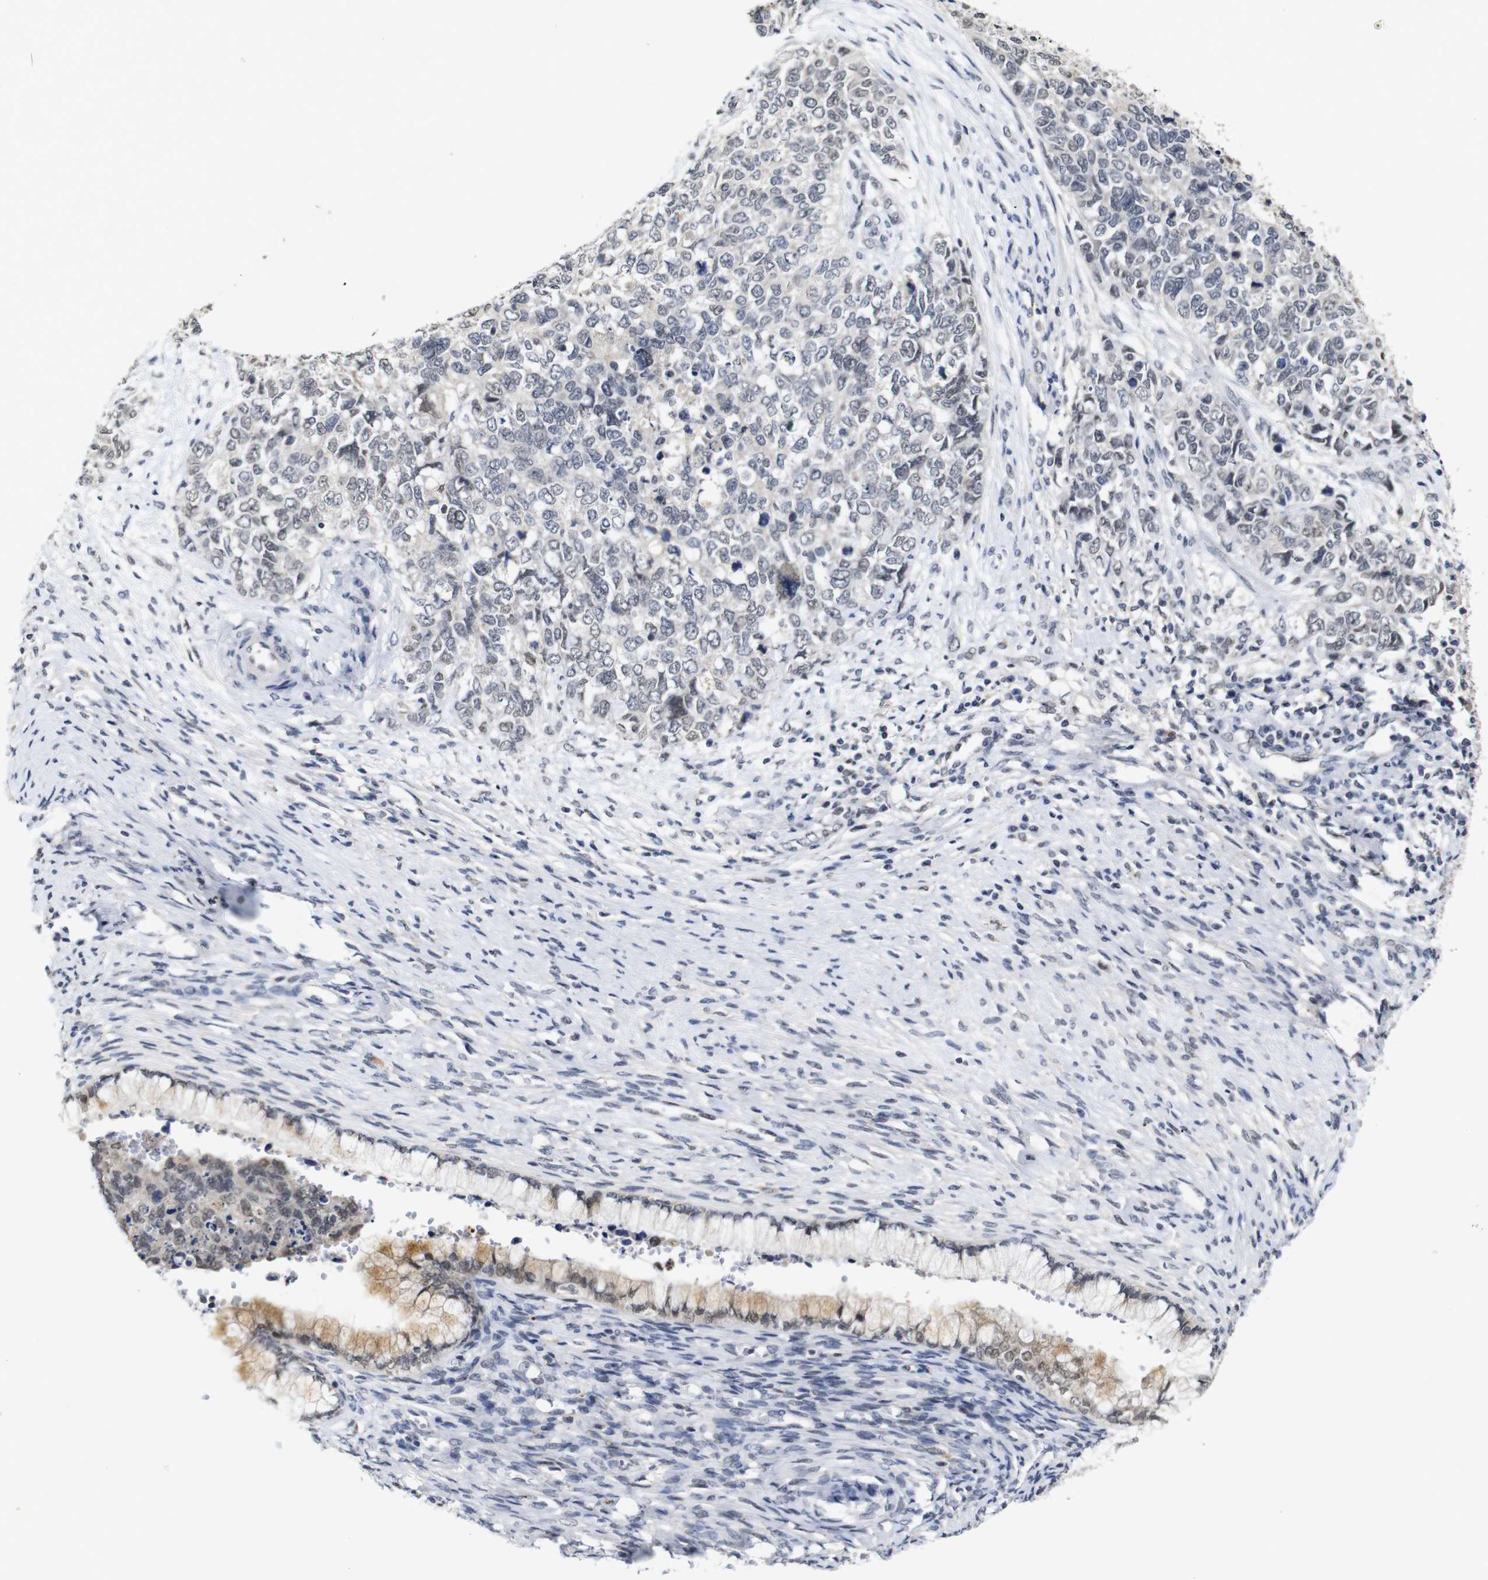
{"staining": {"intensity": "weak", "quantity": "<25%", "location": "nuclear"}, "tissue": "cervical cancer", "cell_type": "Tumor cells", "image_type": "cancer", "snomed": [{"axis": "morphology", "description": "Squamous cell carcinoma, NOS"}, {"axis": "topography", "description": "Cervix"}], "caption": "IHC image of neoplastic tissue: human squamous cell carcinoma (cervical) stained with DAB (3,3'-diaminobenzidine) exhibits no significant protein expression in tumor cells.", "gene": "NTRK3", "patient": {"sex": "female", "age": 63}}